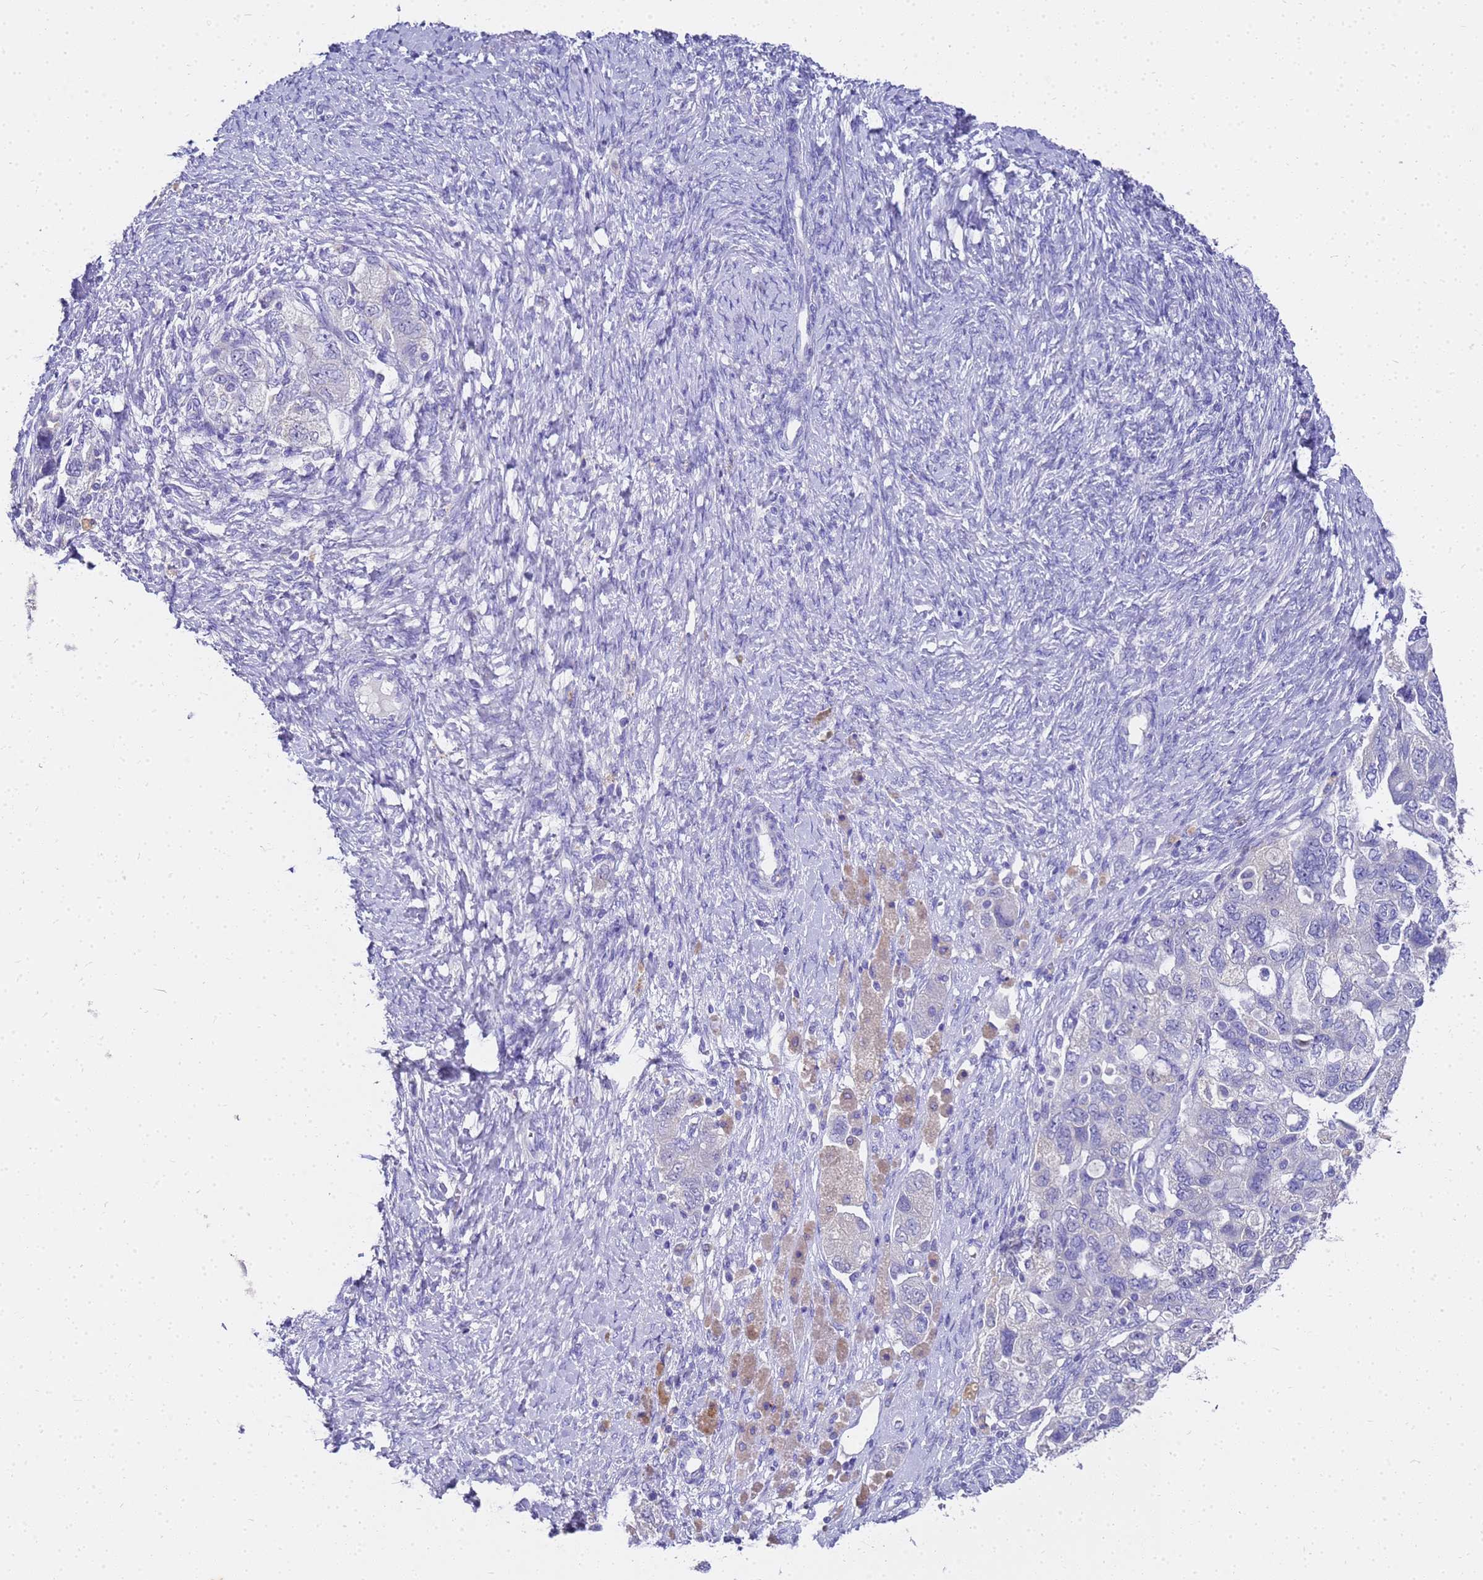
{"staining": {"intensity": "negative", "quantity": "none", "location": "none"}, "tissue": "ovarian cancer", "cell_type": "Tumor cells", "image_type": "cancer", "snomed": [{"axis": "morphology", "description": "Carcinoma, NOS"}, {"axis": "morphology", "description": "Cystadenocarcinoma, serous, NOS"}, {"axis": "topography", "description": "Ovary"}], "caption": "This image is of carcinoma (ovarian) stained with immunohistochemistry to label a protein in brown with the nuclei are counter-stained blue. There is no staining in tumor cells. The staining is performed using DAB (3,3'-diaminobenzidine) brown chromogen with nuclei counter-stained in using hematoxylin.", "gene": "MS4A13", "patient": {"sex": "female", "age": 69}}